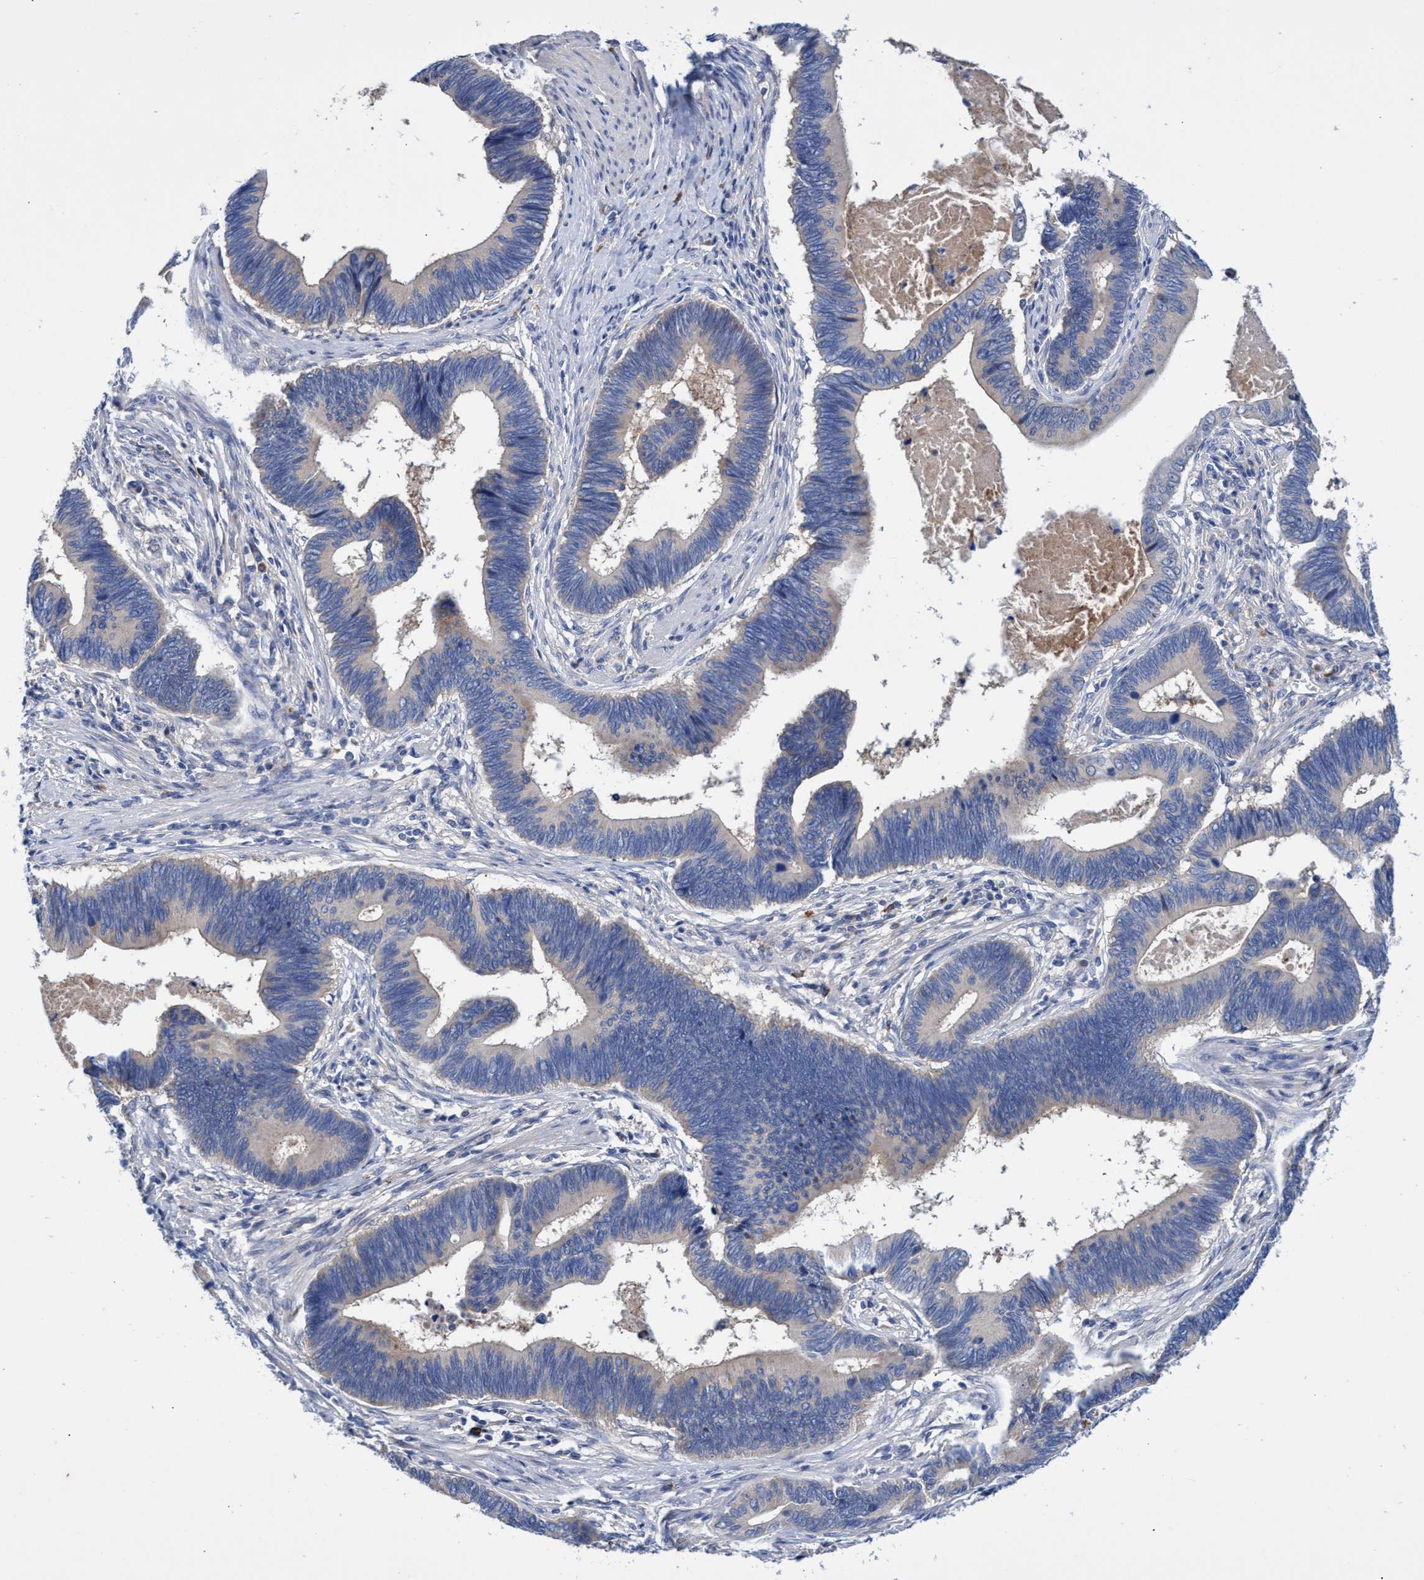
{"staining": {"intensity": "negative", "quantity": "none", "location": "none"}, "tissue": "pancreatic cancer", "cell_type": "Tumor cells", "image_type": "cancer", "snomed": [{"axis": "morphology", "description": "Adenocarcinoma, NOS"}, {"axis": "topography", "description": "Pancreas"}], "caption": "Immunohistochemistry photomicrograph of neoplastic tissue: pancreatic cancer stained with DAB exhibits no significant protein staining in tumor cells.", "gene": "SVEP1", "patient": {"sex": "female", "age": 70}}